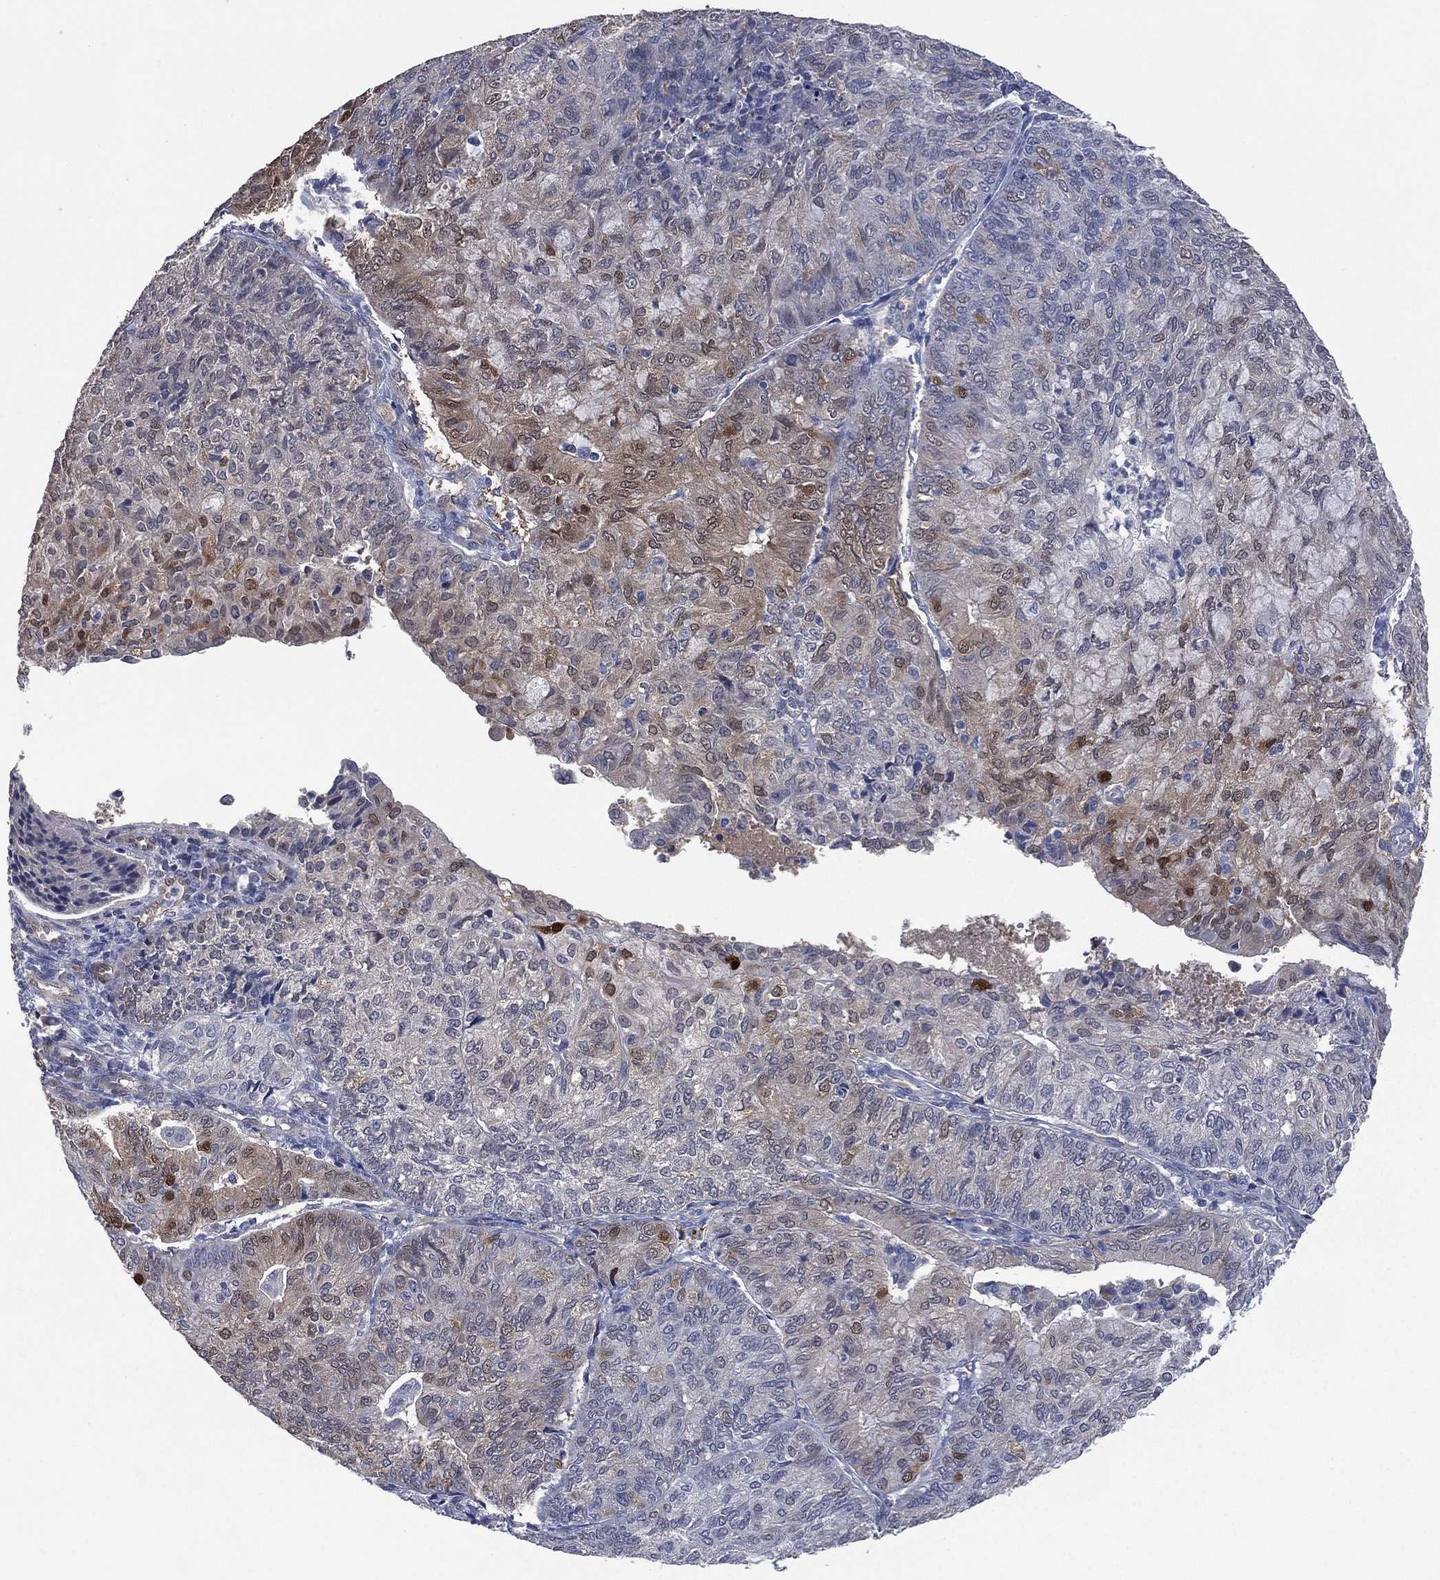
{"staining": {"intensity": "weak", "quantity": "<25%", "location": "cytoplasmic/membranous"}, "tissue": "endometrial cancer", "cell_type": "Tumor cells", "image_type": "cancer", "snomed": [{"axis": "morphology", "description": "Adenocarcinoma, NOS"}, {"axis": "topography", "description": "Endometrium"}], "caption": "Tumor cells are negative for brown protein staining in endometrial adenocarcinoma.", "gene": "AK1", "patient": {"sex": "female", "age": 82}}